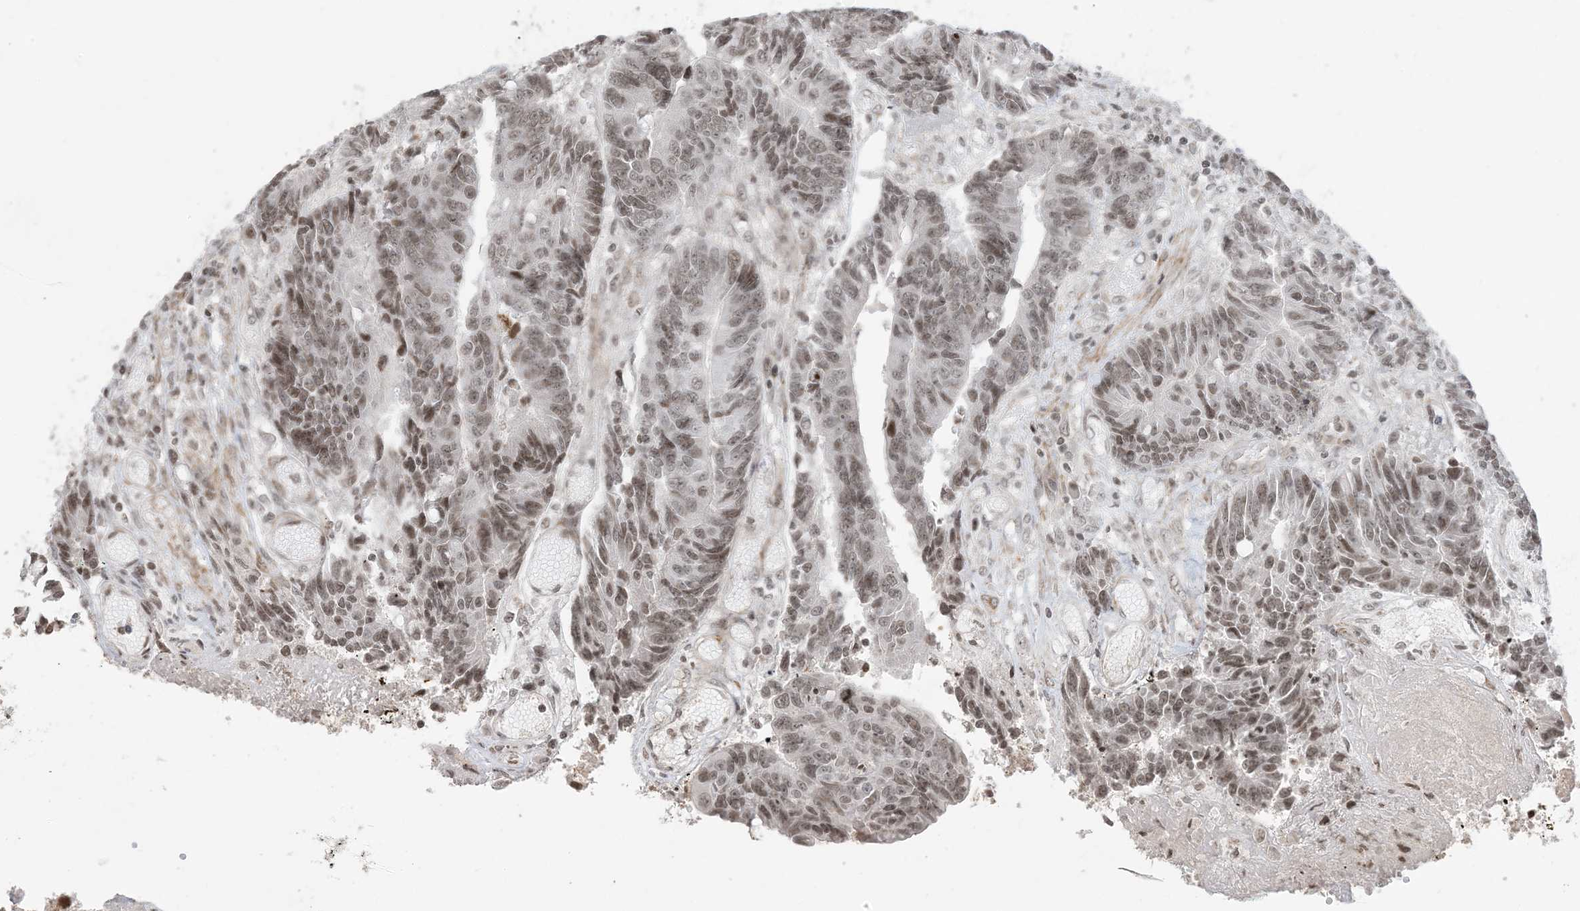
{"staining": {"intensity": "moderate", "quantity": ">75%", "location": "nuclear"}, "tissue": "colorectal cancer", "cell_type": "Tumor cells", "image_type": "cancer", "snomed": [{"axis": "morphology", "description": "Adenocarcinoma, NOS"}, {"axis": "topography", "description": "Rectum"}], "caption": "A histopathology image of human colorectal cancer stained for a protein reveals moderate nuclear brown staining in tumor cells.", "gene": "METAP1D", "patient": {"sex": "male", "age": 84}}